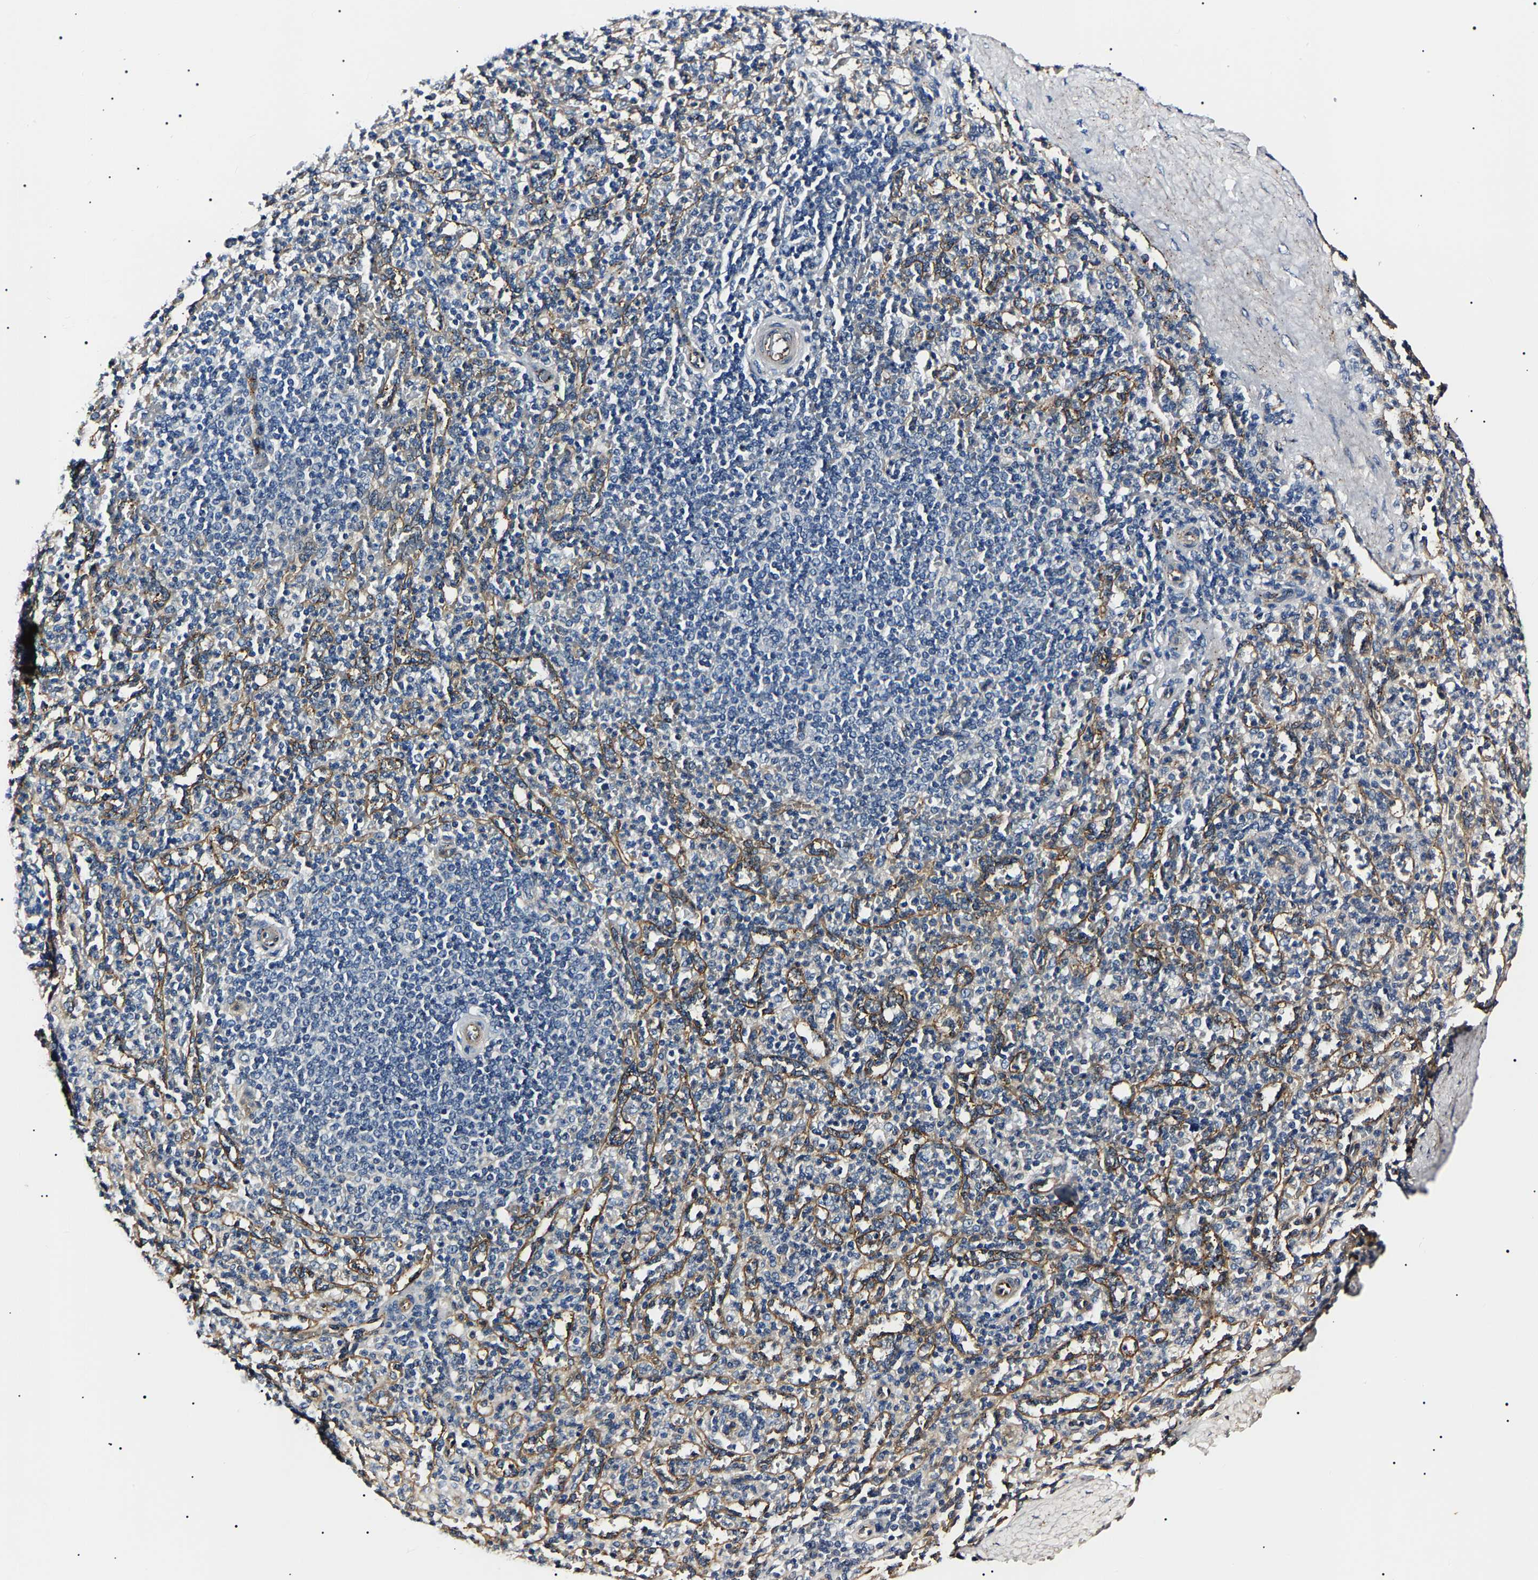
{"staining": {"intensity": "negative", "quantity": "none", "location": "none"}, "tissue": "spleen", "cell_type": "Cells in red pulp", "image_type": "normal", "snomed": [{"axis": "morphology", "description": "Normal tissue, NOS"}, {"axis": "topography", "description": "Spleen"}], "caption": "IHC histopathology image of benign spleen: human spleen stained with DAB (3,3'-diaminobenzidine) shows no significant protein staining in cells in red pulp. Nuclei are stained in blue.", "gene": "KLHL42", "patient": {"sex": "male", "age": 36}}